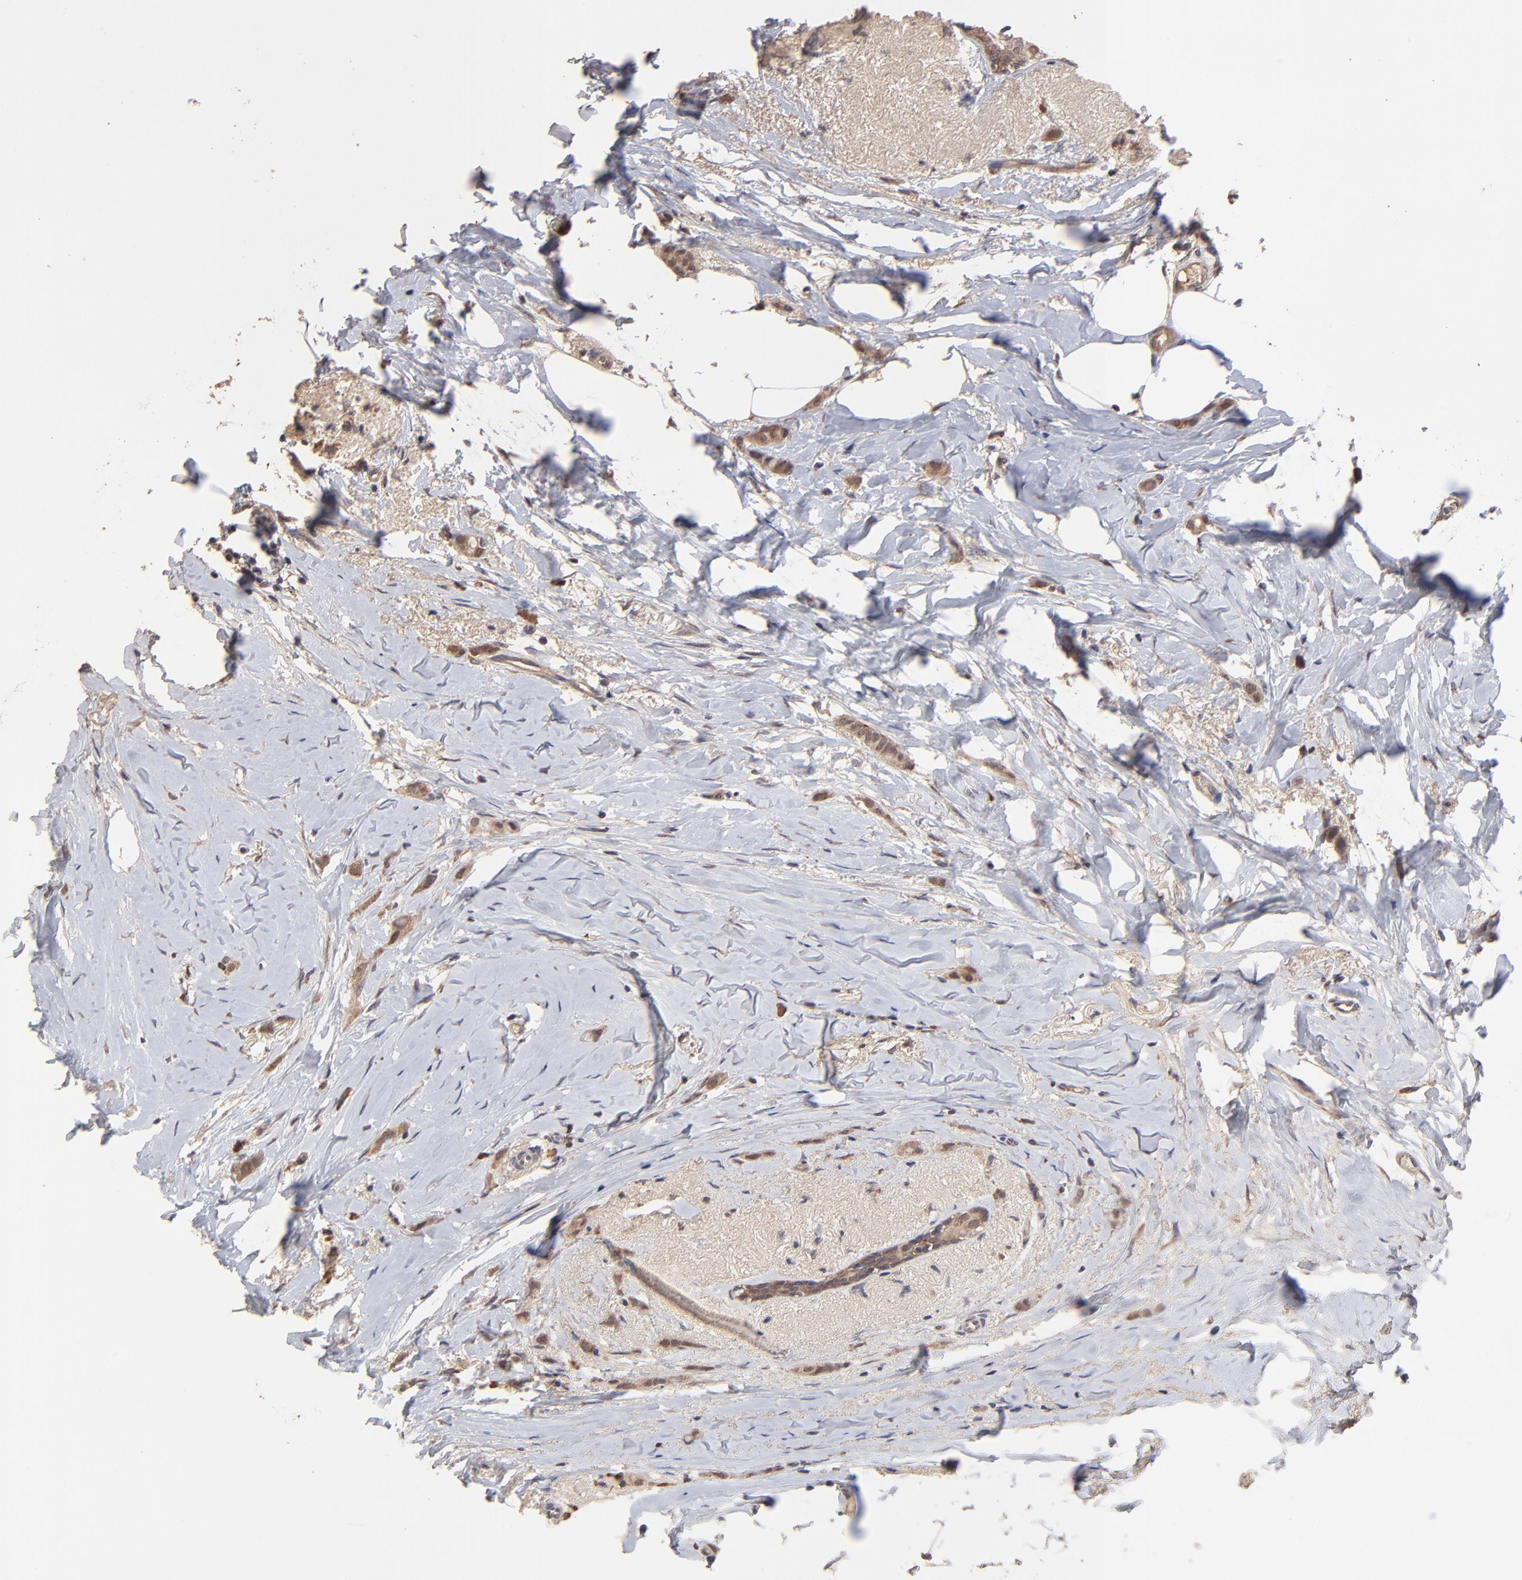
{"staining": {"intensity": "weak", "quantity": ">75%", "location": "cytoplasmic/membranous"}, "tissue": "breast cancer", "cell_type": "Tumor cells", "image_type": "cancer", "snomed": [{"axis": "morphology", "description": "Lobular carcinoma"}, {"axis": "topography", "description": "Breast"}], "caption": "Tumor cells show low levels of weak cytoplasmic/membranous staining in about >75% of cells in human lobular carcinoma (breast). The staining was performed using DAB (3,3'-diaminobenzidine) to visualize the protein expression in brown, while the nuclei were stained in blue with hematoxylin (Magnification: 20x).", "gene": "CHL1", "patient": {"sex": "female", "age": 55}}